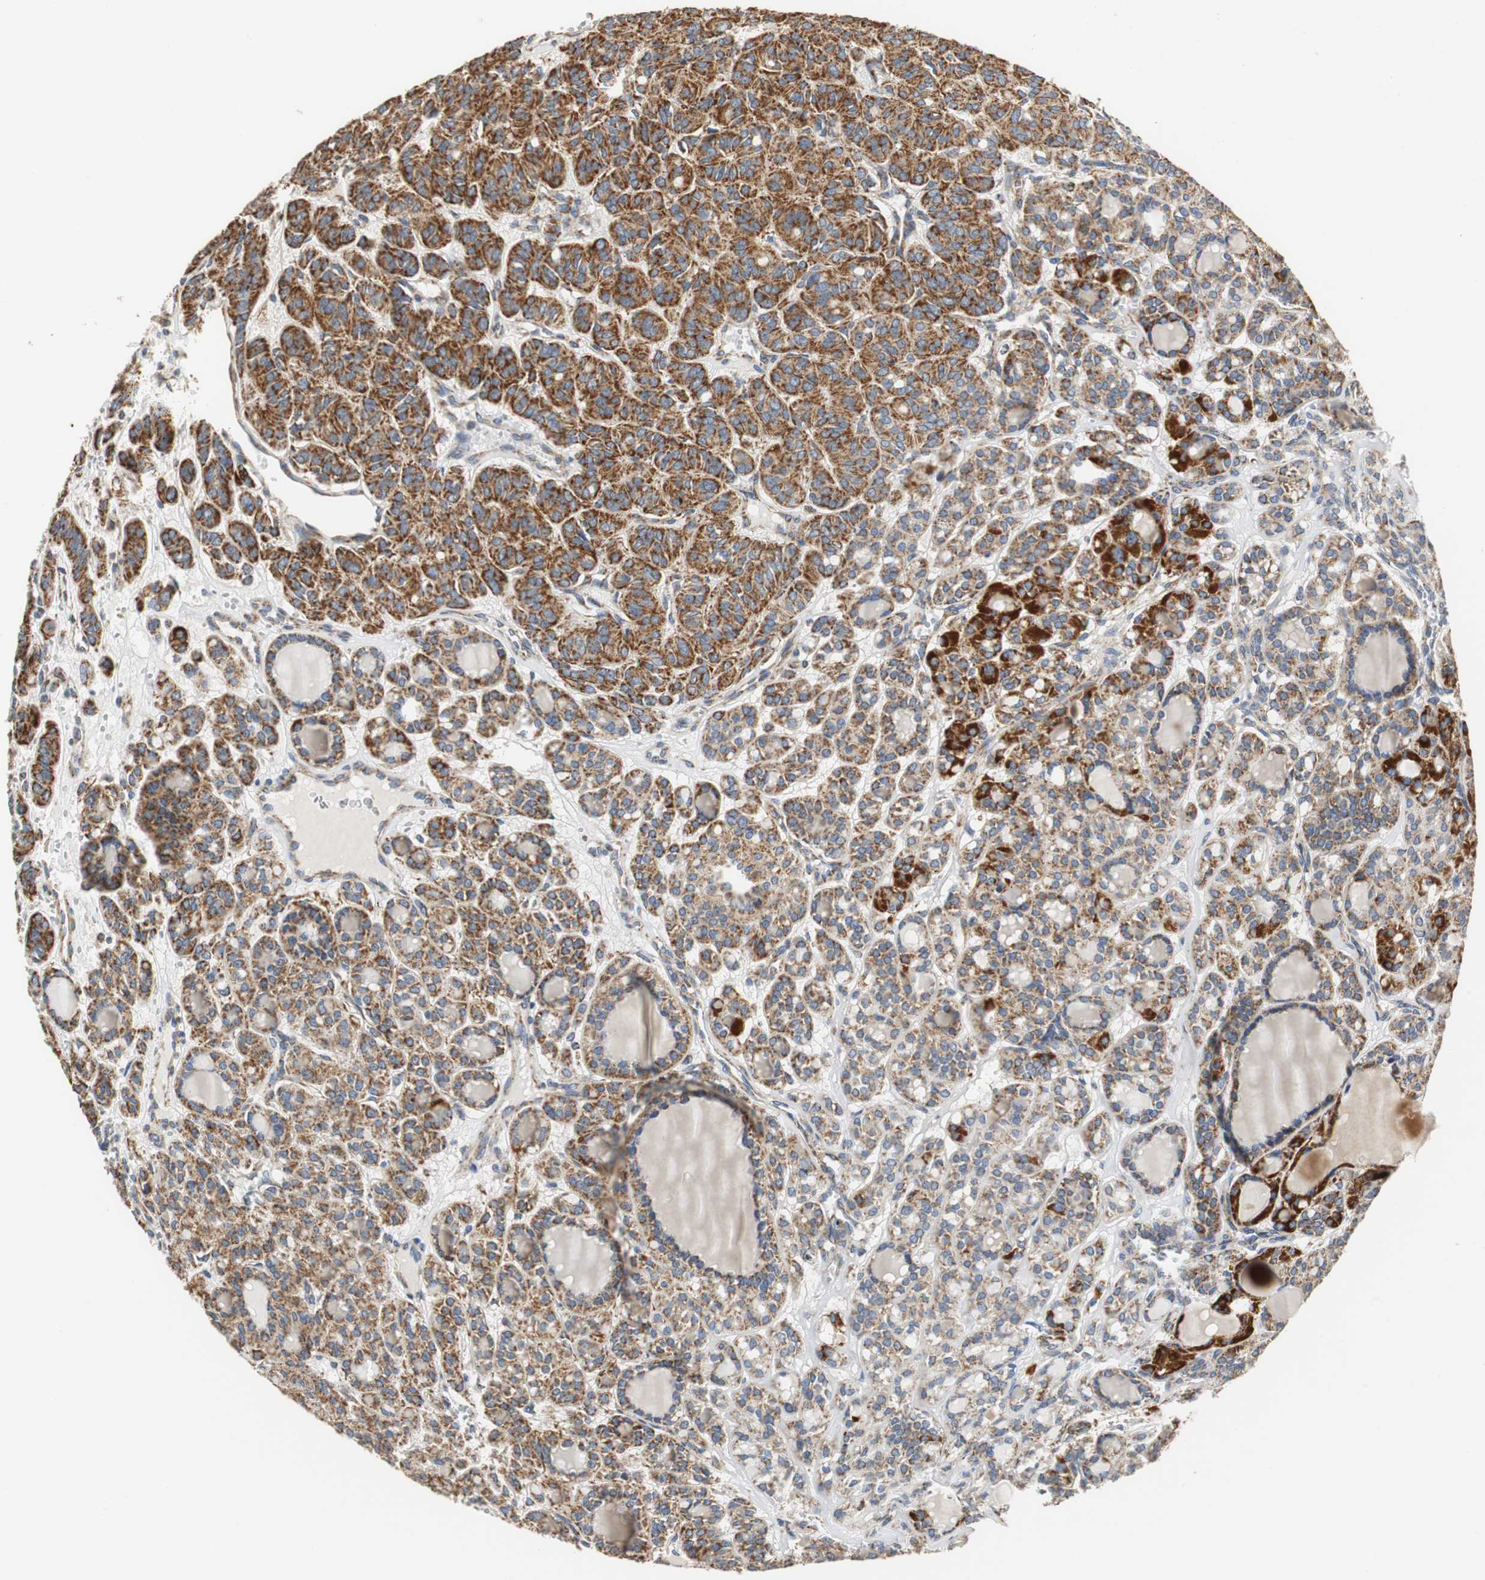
{"staining": {"intensity": "moderate", "quantity": ">75%", "location": "cytoplasmic/membranous"}, "tissue": "thyroid cancer", "cell_type": "Tumor cells", "image_type": "cancer", "snomed": [{"axis": "morphology", "description": "Follicular adenoma carcinoma, NOS"}, {"axis": "topography", "description": "Thyroid gland"}], "caption": "Immunohistochemical staining of follicular adenoma carcinoma (thyroid) exhibits moderate cytoplasmic/membranous protein staining in about >75% of tumor cells.", "gene": "HMGCL", "patient": {"sex": "female", "age": 71}}